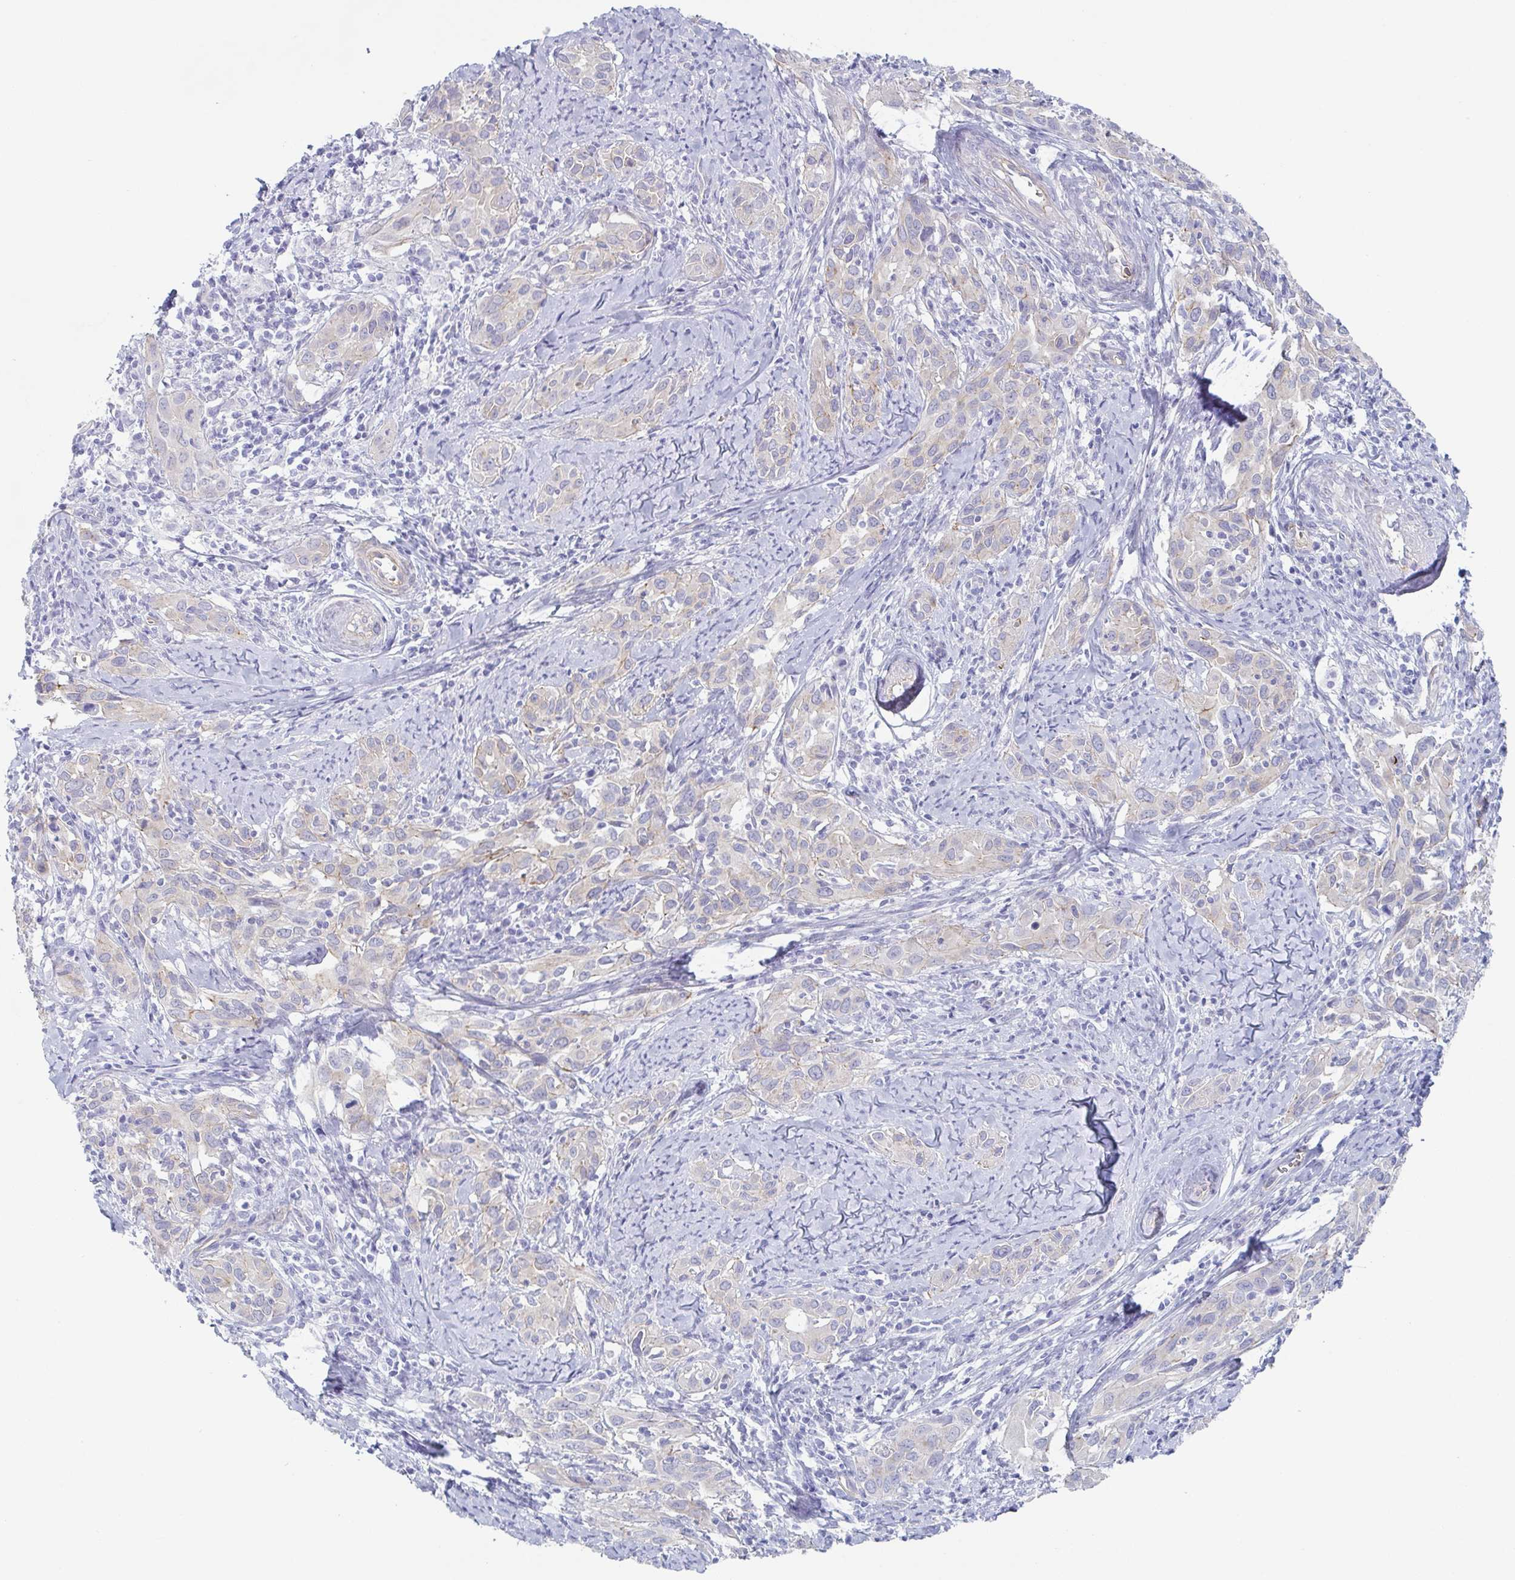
{"staining": {"intensity": "negative", "quantity": "none", "location": "none"}, "tissue": "cervical cancer", "cell_type": "Tumor cells", "image_type": "cancer", "snomed": [{"axis": "morphology", "description": "Squamous cell carcinoma, NOS"}, {"axis": "topography", "description": "Cervix"}], "caption": "A photomicrograph of cervical squamous cell carcinoma stained for a protein shows no brown staining in tumor cells.", "gene": "DYNC1I1", "patient": {"sex": "female", "age": 51}}